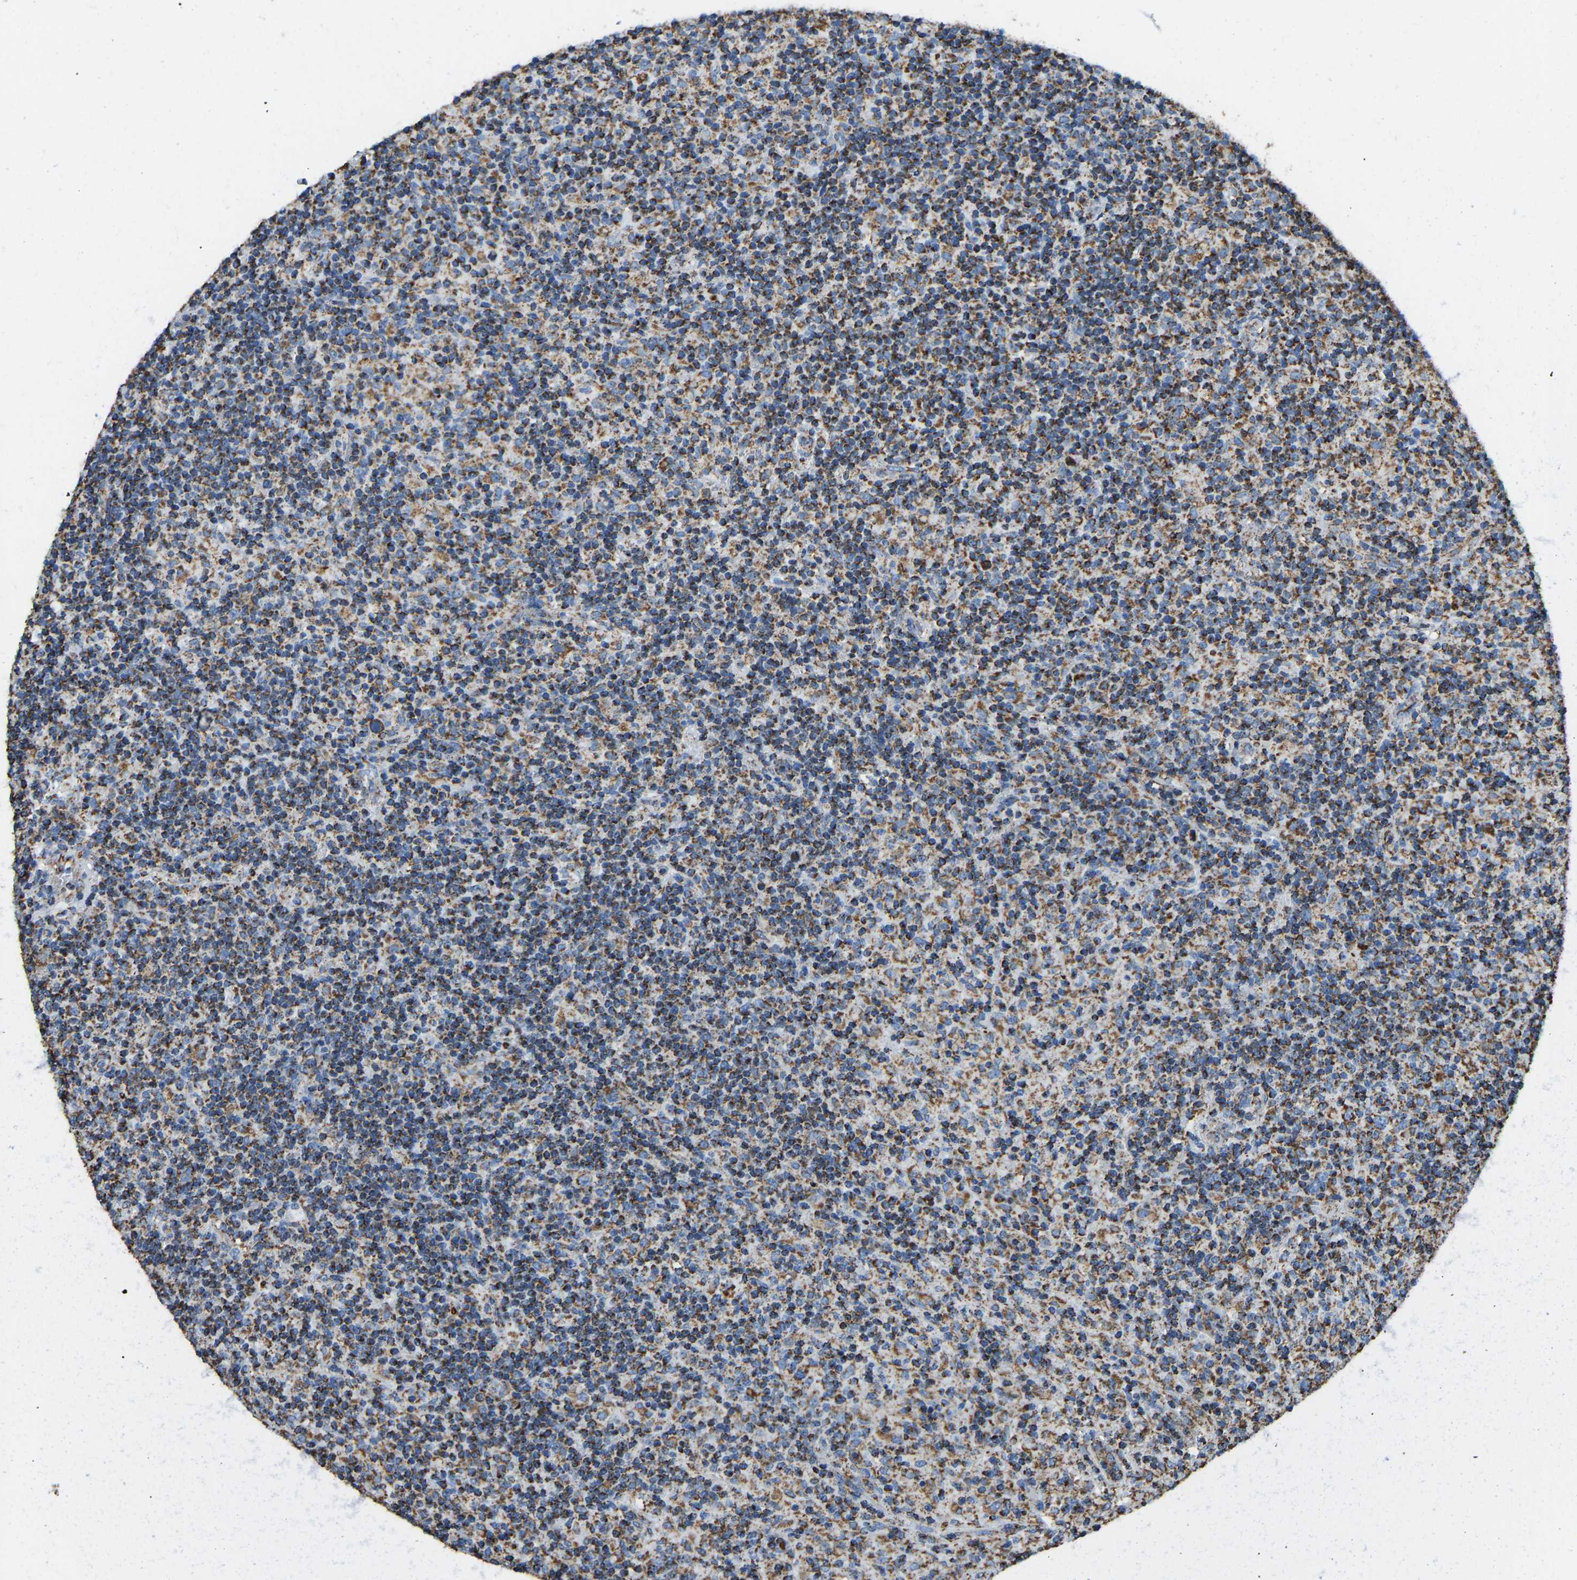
{"staining": {"intensity": "moderate", "quantity": ">75%", "location": "cytoplasmic/membranous"}, "tissue": "lymphoma", "cell_type": "Tumor cells", "image_type": "cancer", "snomed": [{"axis": "morphology", "description": "Hodgkin's disease, NOS"}, {"axis": "topography", "description": "Lymph node"}], "caption": "Human lymphoma stained for a protein (brown) reveals moderate cytoplasmic/membranous positive expression in about >75% of tumor cells.", "gene": "IRX6", "patient": {"sex": "male", "age": 70}}